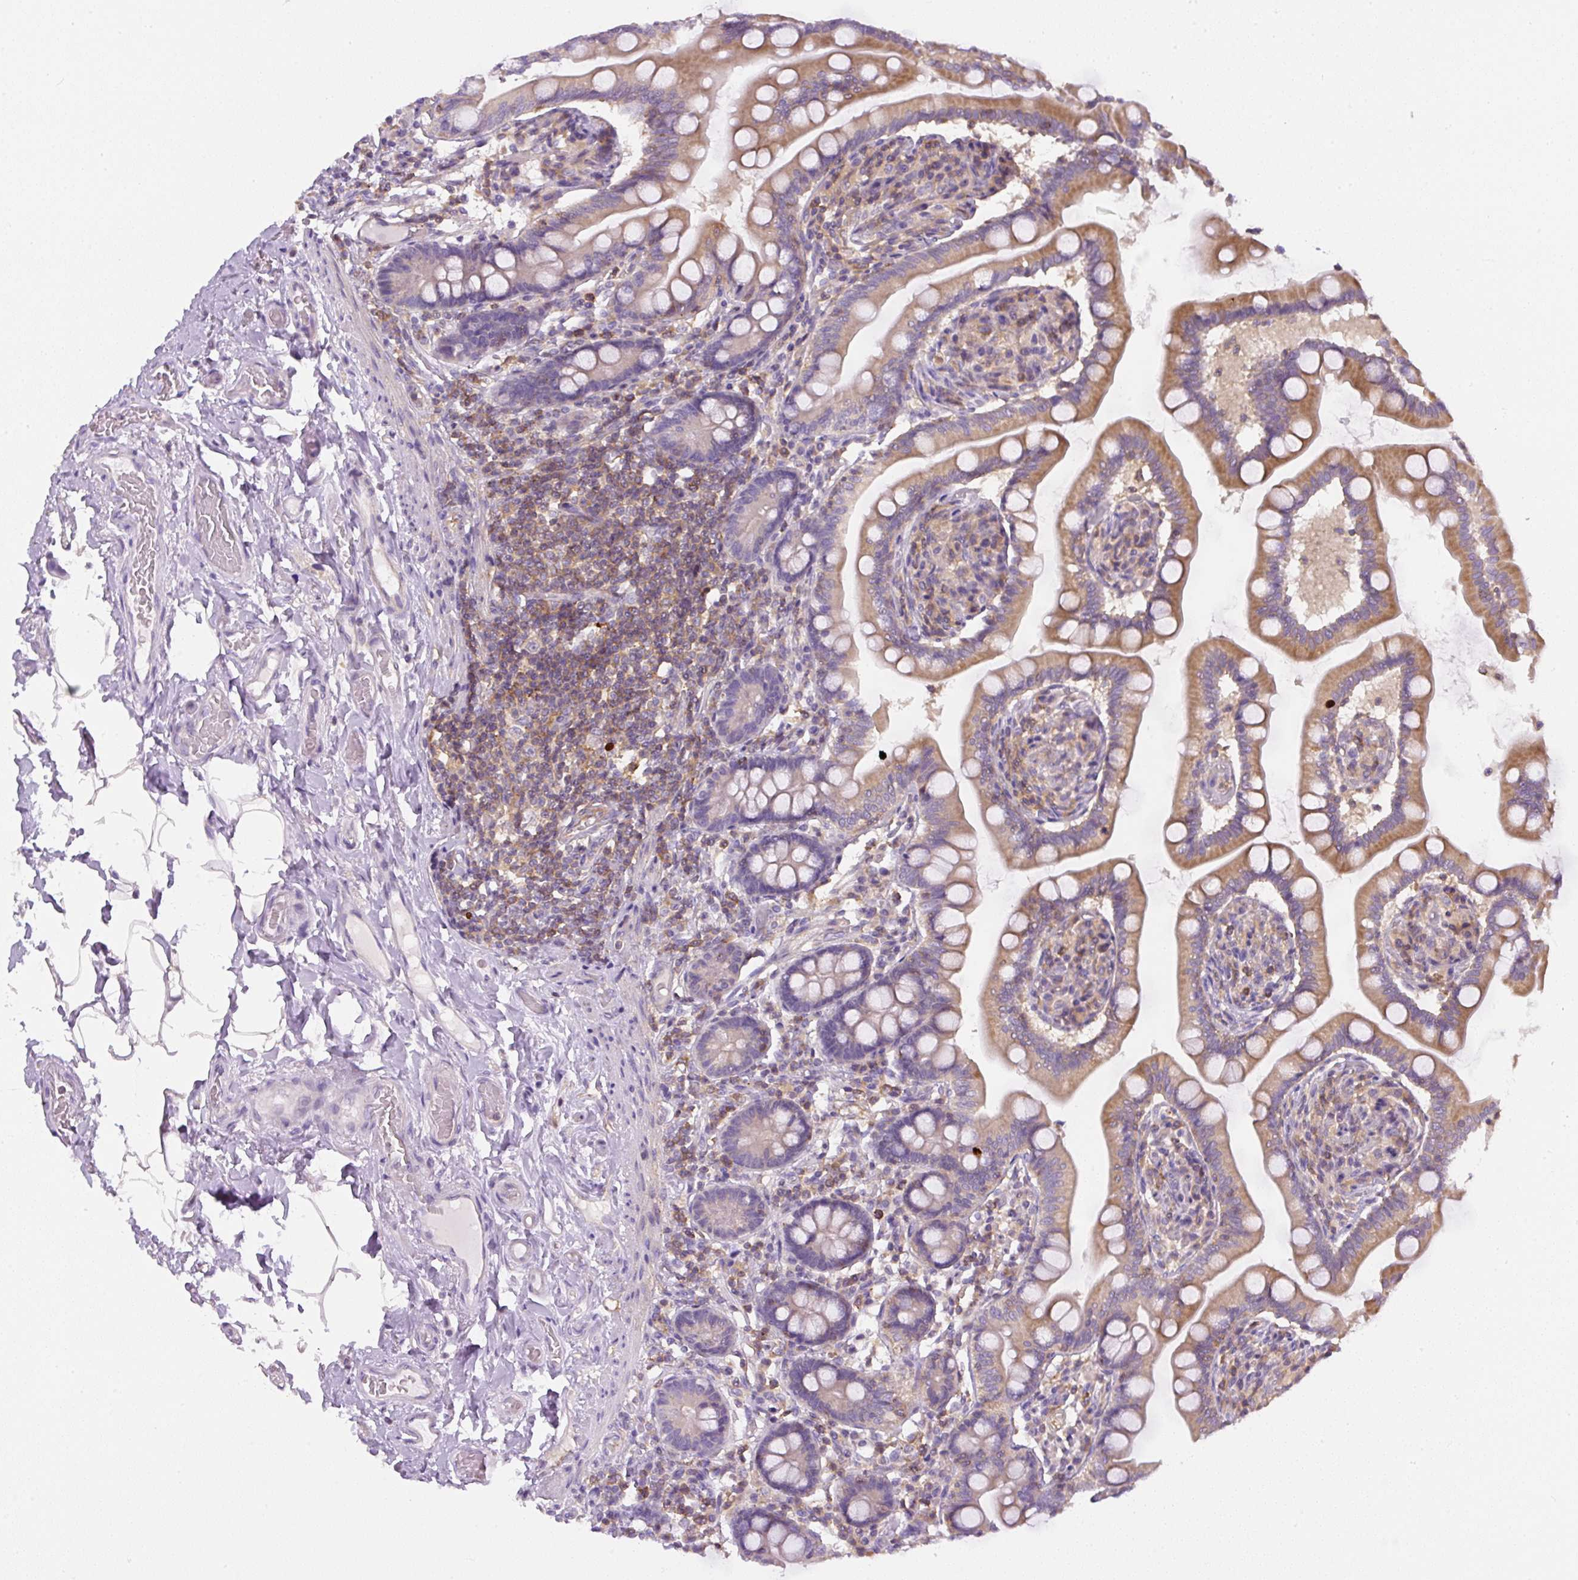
{"staining": {"intensity": "moderate", "quantity": "25%-75%", "location": "cytoplasmic/membranous"}, "tissue": "small intestine", "cell_type": "Glandular cells", "image_type": "normal", "snomed": [{"axis": "morphology", "description": "Normal tissue, NOS"}, {"axis": "topography", "description": "Small intestine"}], "caption": "A medium amount of moderate cytoplasmic/membranous staining is appreciated in approximately 25%-75% of glandular cells in benign small intestine. The staining was performed using DAB to visualize the protein expression in brown, while the nuclei were stained in blue with hematoxylin (Magnification: 20x).", "gene": "PIP5KL1", "patient": {"sex": "female", "age": 64}}